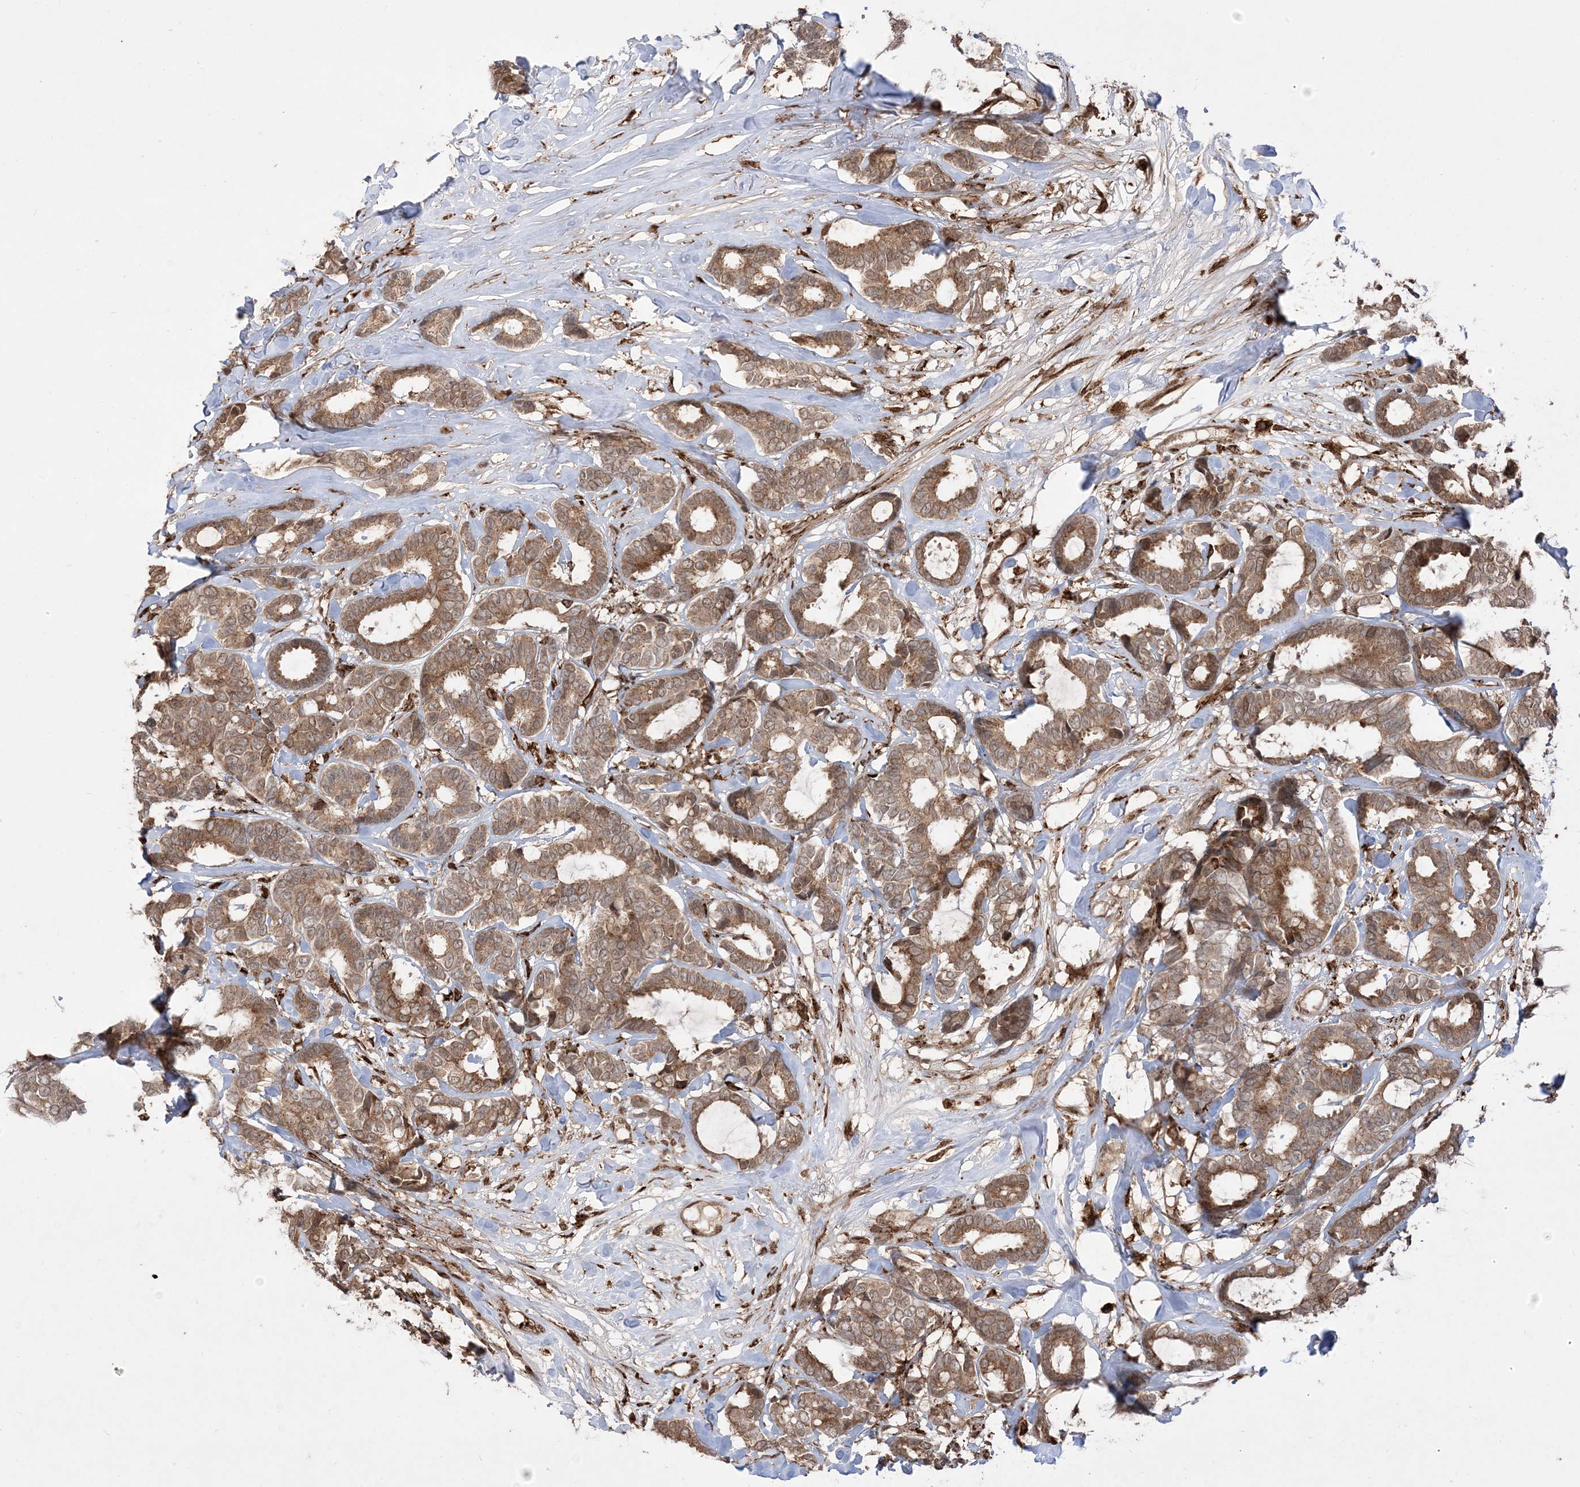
{"staining": {"intensity": "moderate", "quantity": ">75%", "location": "cytoplasmic/membranous"}, "tissue": "breast cancer", "cell_type": "Tumor cells", "image_type": "cancer", "snomed": [{"axis": "morphology", "description": "Duct carcinoma"}, {"axis": "topography", "description": "Breast"}], "caption": "A brown stain highlights moderate cytoplasmic/membranous positivity of a protein in breast intraductal carcinoma tumor cells.", "gene": "EPC2", "patient": {"sex": "female", "age": 87}}